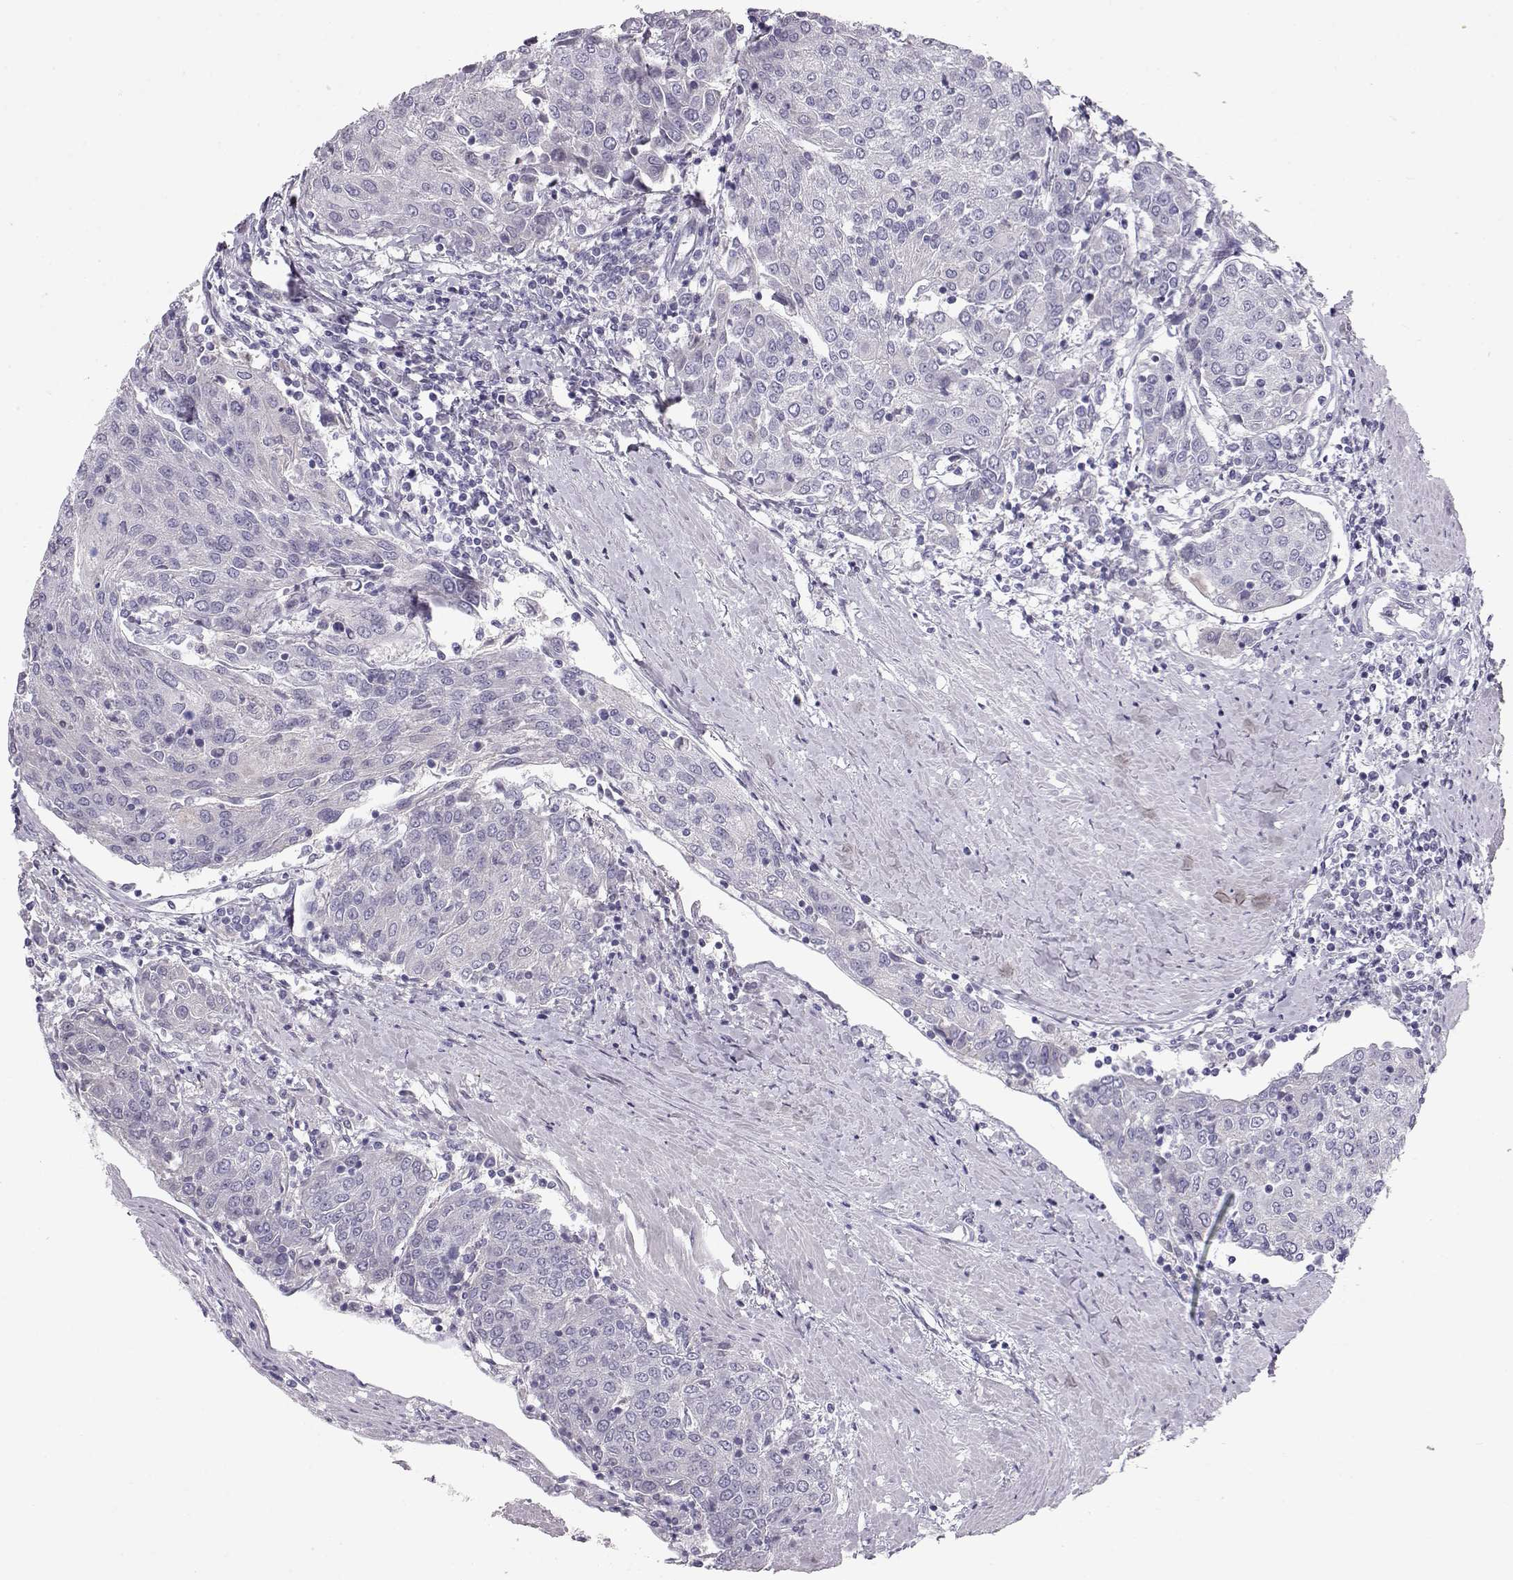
{"staining": {"intensity": "negative", "quantity": "none", "location": "none"}, "tissue": "urothelial cancer", "cell_type": "Tumor cells", "image_type": "cancer", "snomed": [{"axis": "morphology", "description": "Urothelial carcinoma, High grade"}, {"axis": "topography", "description": "Urinary bladder"}], "caption": "There is no significant positivity in tumor cells of urothelial carcinoma (high-grade).", "gene": "GPR26", "patient": {"sex": "female", "age": 85}}